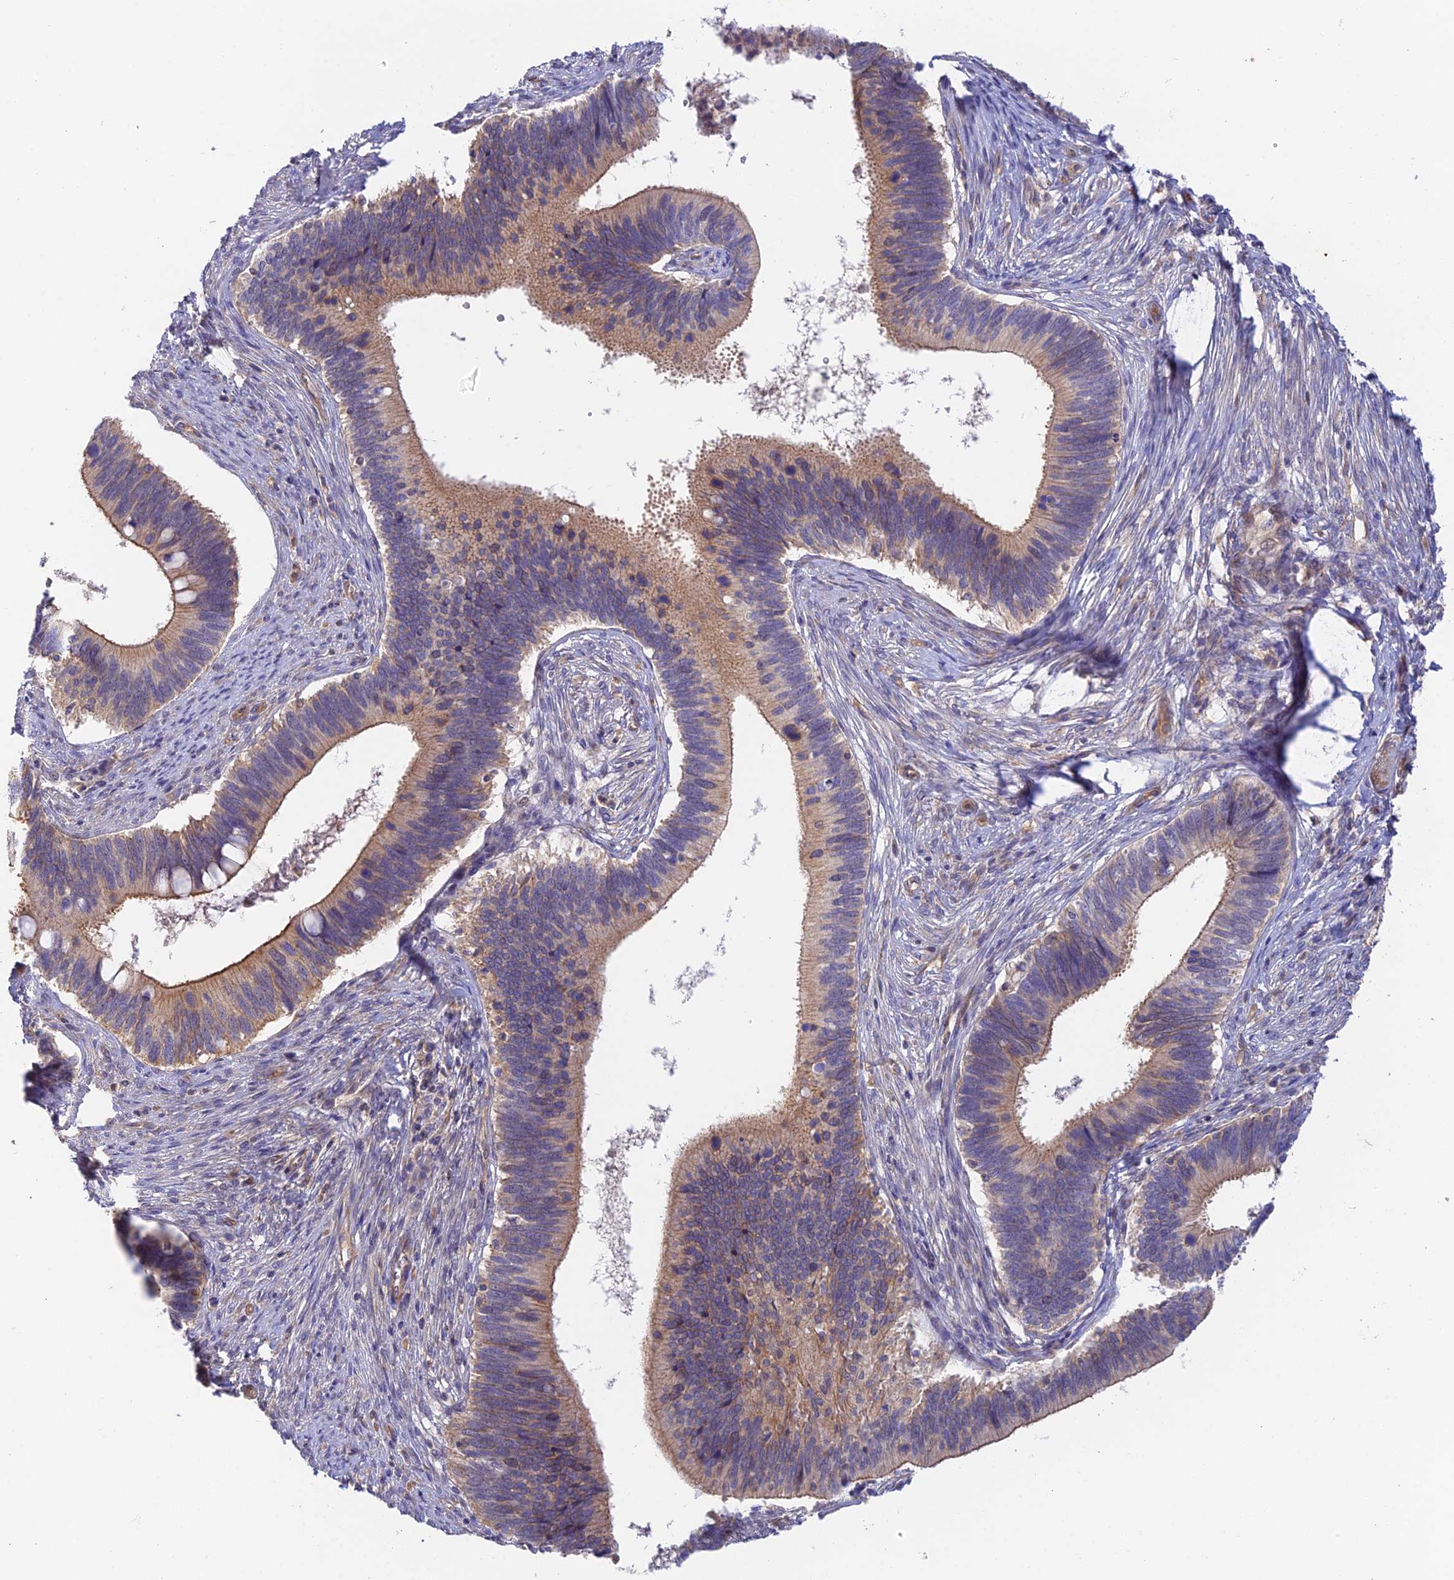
{"staining": {"intensity": "weak", "quantity": ">75%", "location": "cytoplasmic/membranous"}, "tissue": "cervical cancer", "cell_type": "Tumor cells", "image_type": "cancer", "snomed": [{"axis": "morphology", "description": "Adenocarcinoma, NOS"}, {"axis": "topography", "description": "Cervix"}], "caption": "Adenocarcinoma (cervical) was stained to show a protein in brown. There is low levels of weak cytoplasmic/membranous positivity in approximately >75% of tumor cells. (Brightfield microscopy of DAB IHC at high magnification).", "gene": "MYO9A", "patient": {"sex": "female", "age": 42}}